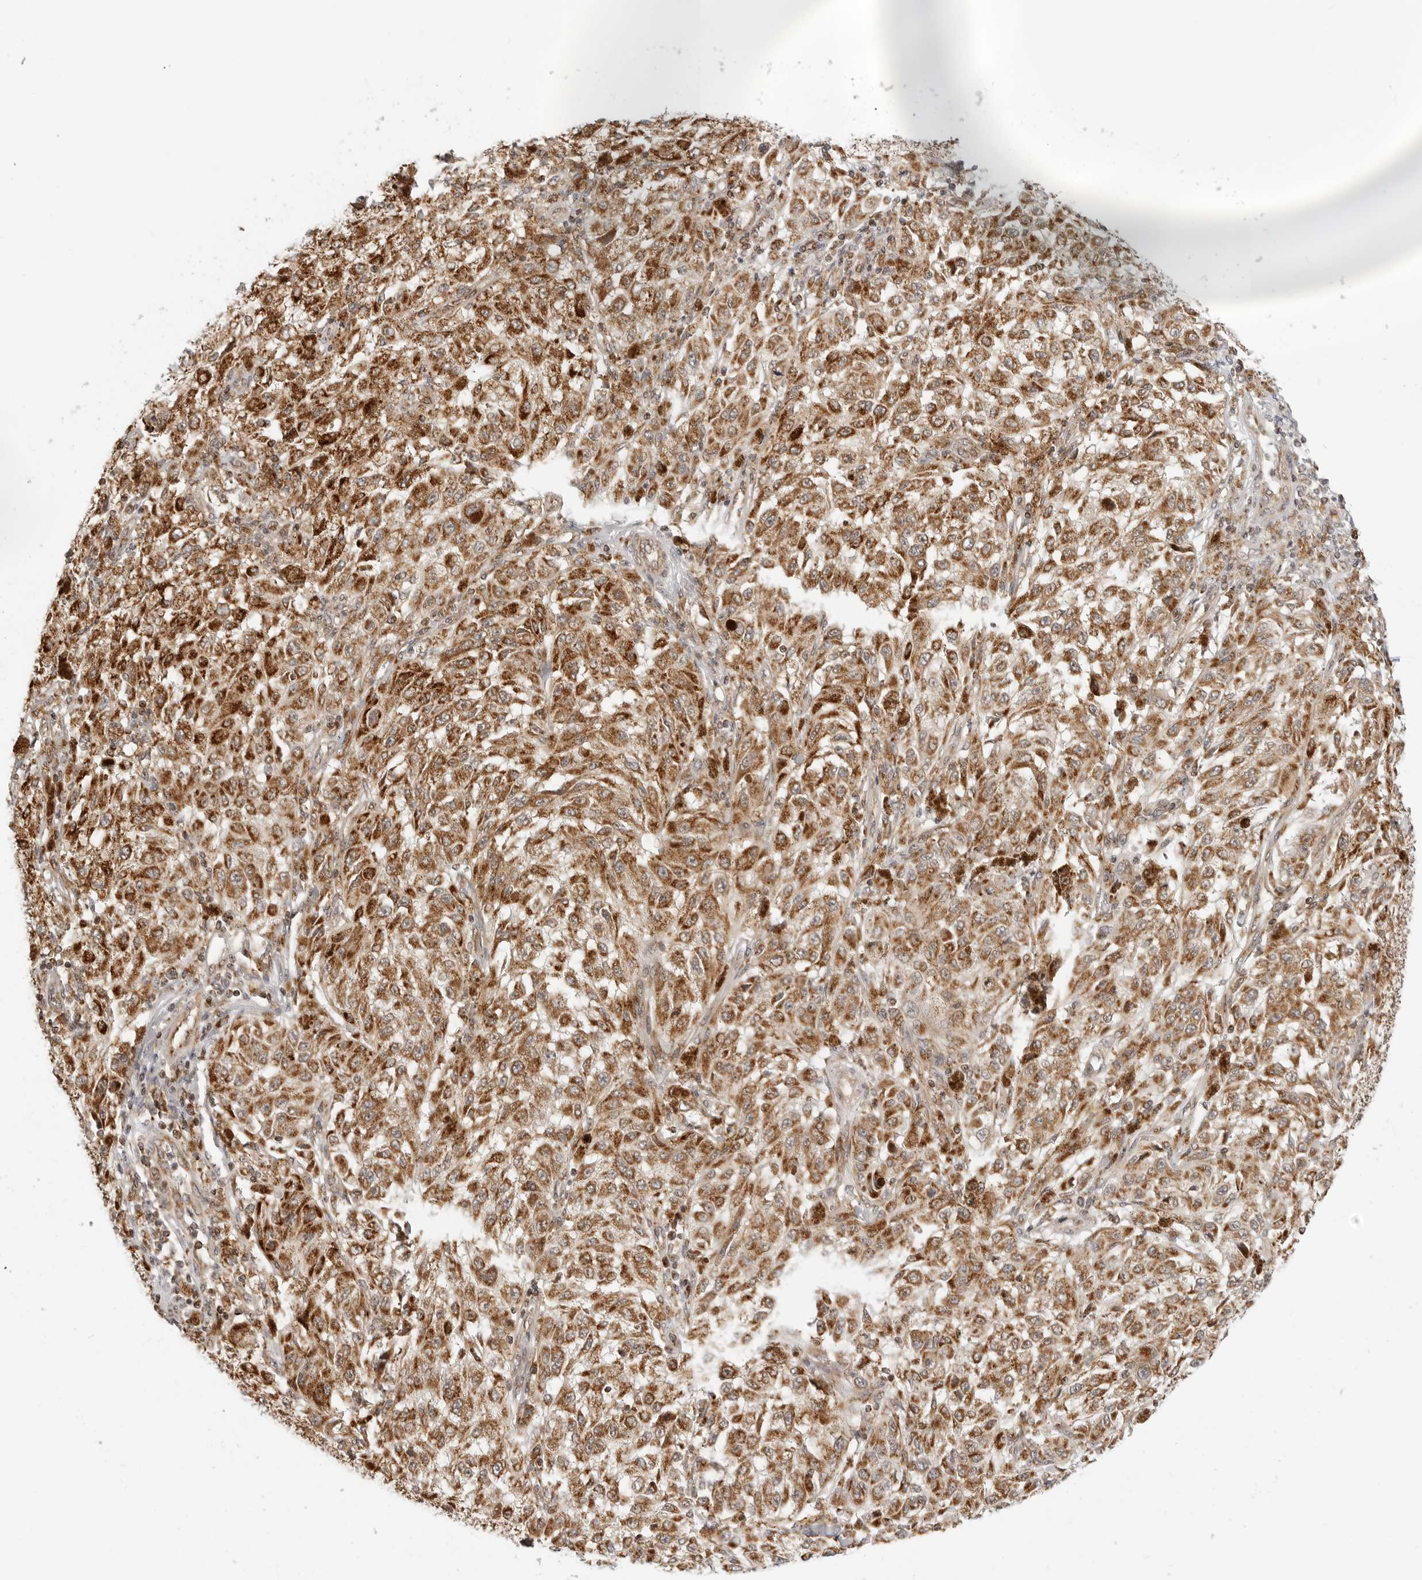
{"staining": {"intensity": "strong", "quantity": ">75%", "location": "cytoplasmic/membranous"}, "tissue": "melanoma", "cell_type": "Tumor cells", "image_type": "cancer", "snomed": [{"axis": "morphology", "description": "Malignant melanoma, NOS"}, {"axis": "topography", "description": "Skin"}], "caption": "DAB (3,3'-diaminobenzidine) immunohistochemical staining of human malignant melanoma reveals strong cytoplasmic/membranous protein expression in approximately >75% of tumor cells.", "gene": "POLR3GL", "patient": {"sex": "female", "age": 64}}